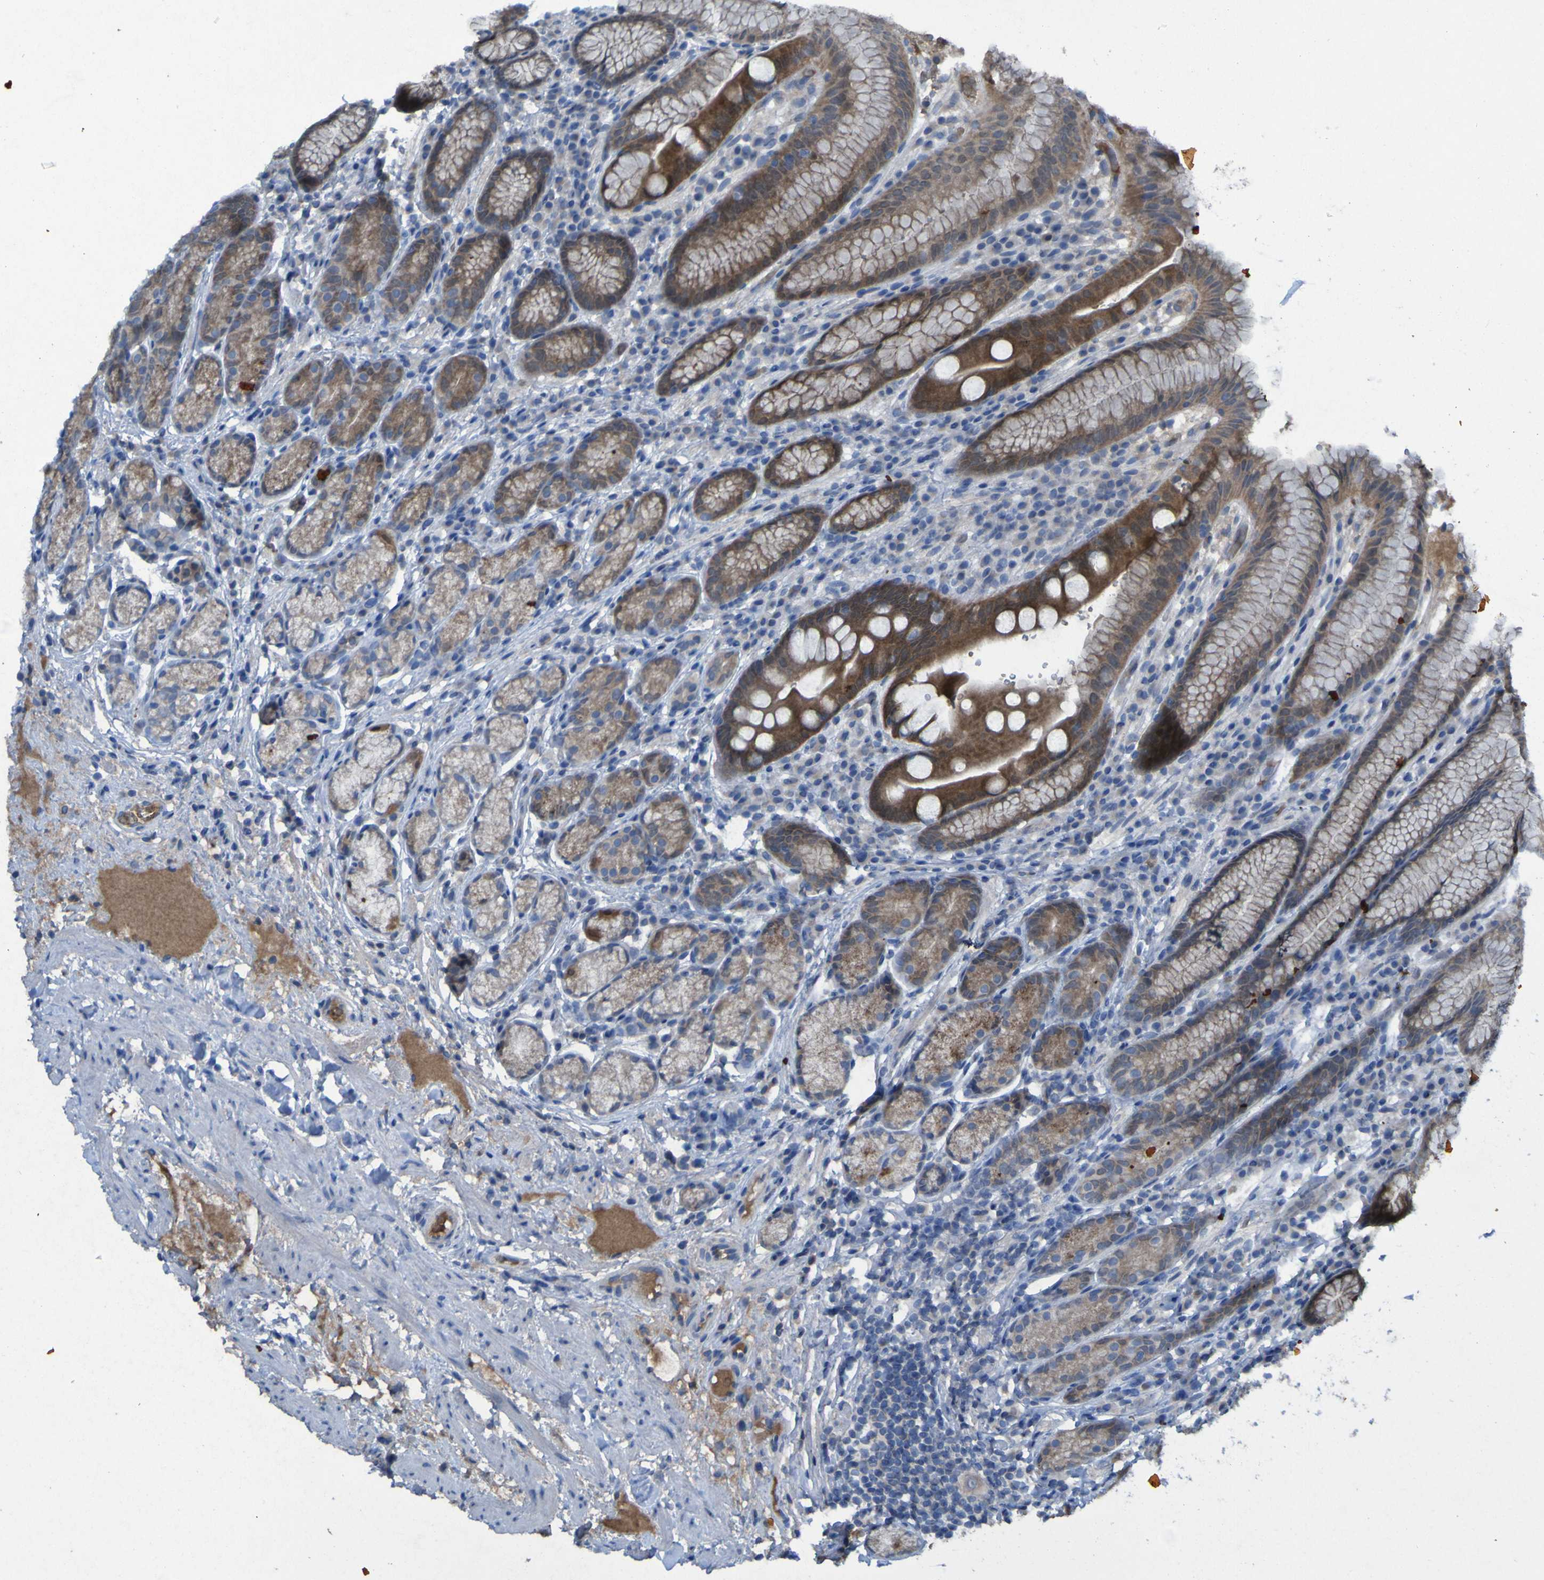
{"staining": {"intensity": "moderate", "quantity": ">75%", "location": "cytoplasmic/membranous"}, "tissue": "stomach", "cell_type": "Glandular cells", "image_type": "normal", "snomed": [{"axis": "morphology", "description": "Normal tissue, NOS"}, {"axis": "topography", "description": "Stomach, lower"}], "caption": "Protein staining by immunohistochemistry demonstrates moderate cytoplasmic/membranous expression in about >75% of glandular cells in benign stomach.", "gene": "SGK2", "patient": {"sex": "male", "age": 52}}